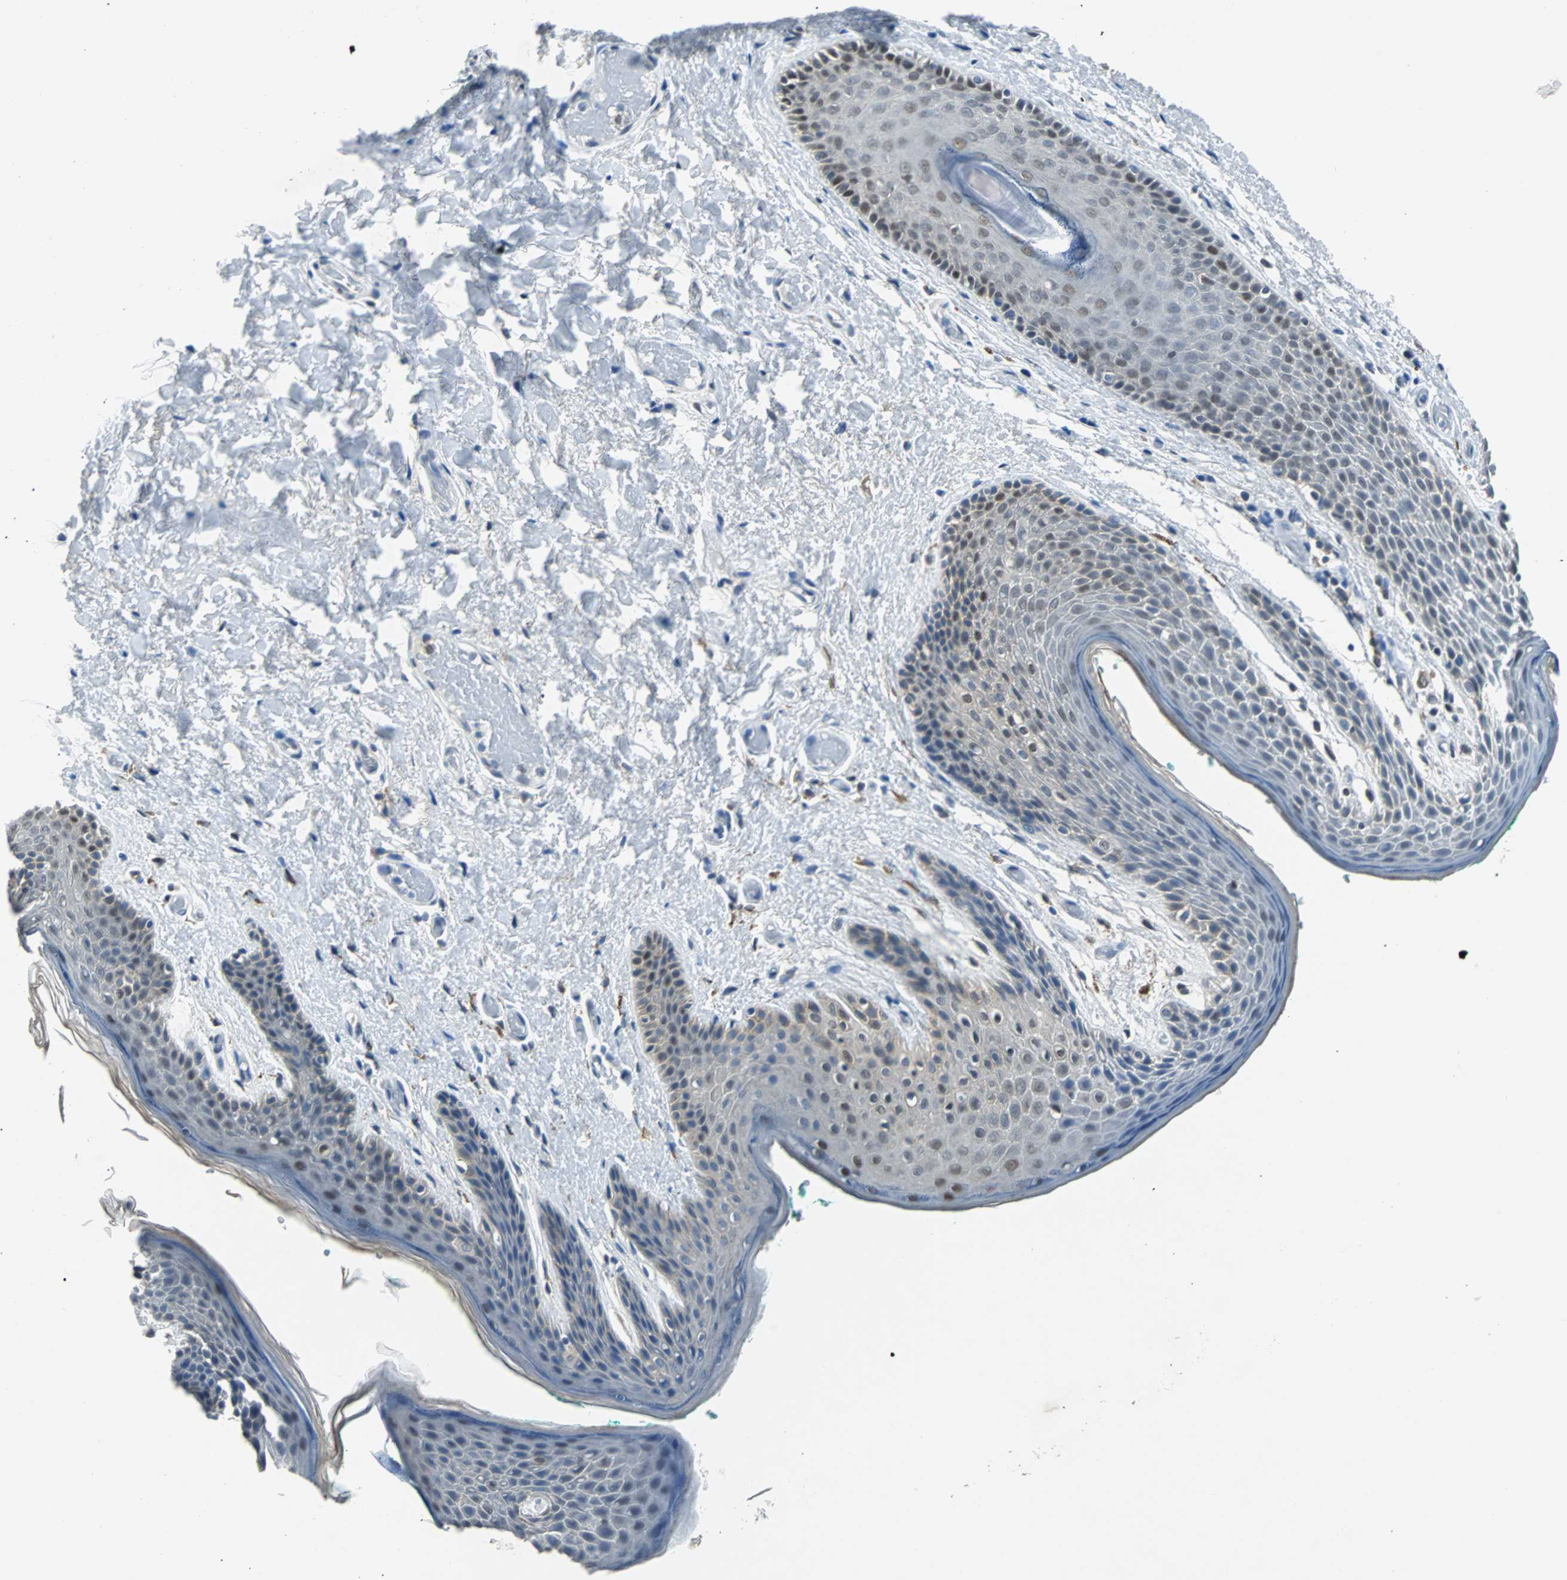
{"staining": {"intensity": "moderate", "quantity": "25%-75%", "location": "cytoplasmic/membranous,nuclear"}, "tissue": "skin", "cell_type": "Epidermal cells", "image_type": "normal", "snomed": [{"axis": "morphology", "description": "Normal tissue, NOS"}, {"axis": "topography", "description": "Anal"}], "caption": "Epidermal cells show moderate cytoplasmic/membranous,nuclear staining in approximately 25%-75% of cells in benign skin. The staining was performed using DAB (3,3'-diaminobenzidine), with brown indicating positive protein expression. Nuclei are stained blue with hematoxylin.", "gene": "USP28", "patient": {"sex": "male", "age": 74}}